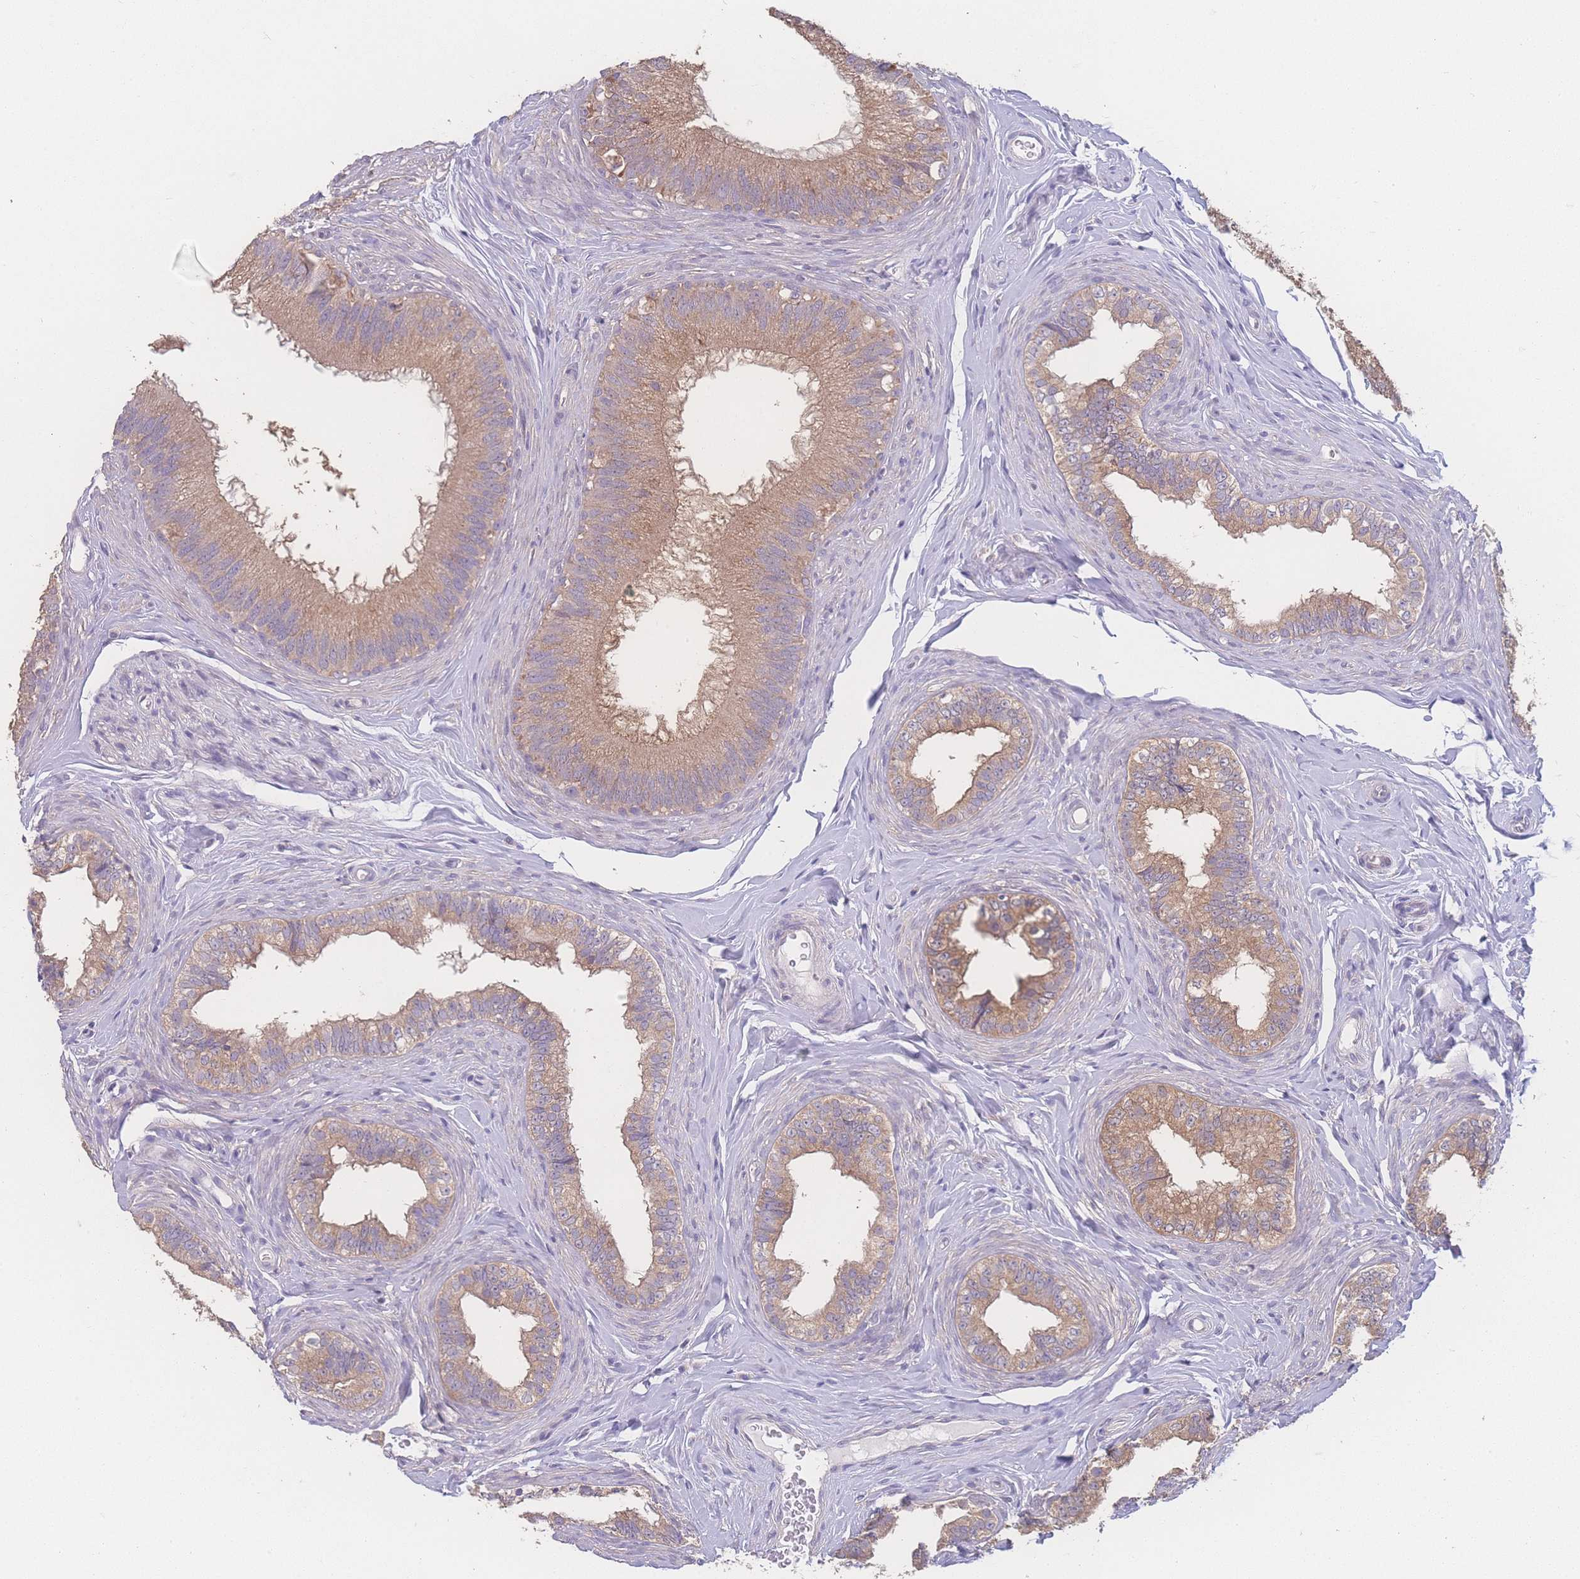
{"staining": {"intensity": "moderate", "quantity": ">75%", "location": "cytoplasmic/membranous"}, "tissue": "epididymis", "cell_type": "Glandular cells", "image_type": "normal", "snomed": [{"axis": "morphology", "description": "Normal tissue, NOS"}, {"axis": "topography", "description": "Epididymis"}], "caption": "High-magnification brightfield microscopy of unremarkable epididymis stained with DAB (3,3'-diaminobenzidine) (brown) and counterstained with hematoxylin (blue). glandular cells exhibit moderate cytoplasmic/membranous staining is present in approximately>75% of cells. (DAB (3,3'-diaminobenzidine) IHC, brown staining for protein, blue staining for nuclei).", "gene": "GIPR", "patient": {"sex": "male", "age": 38}}